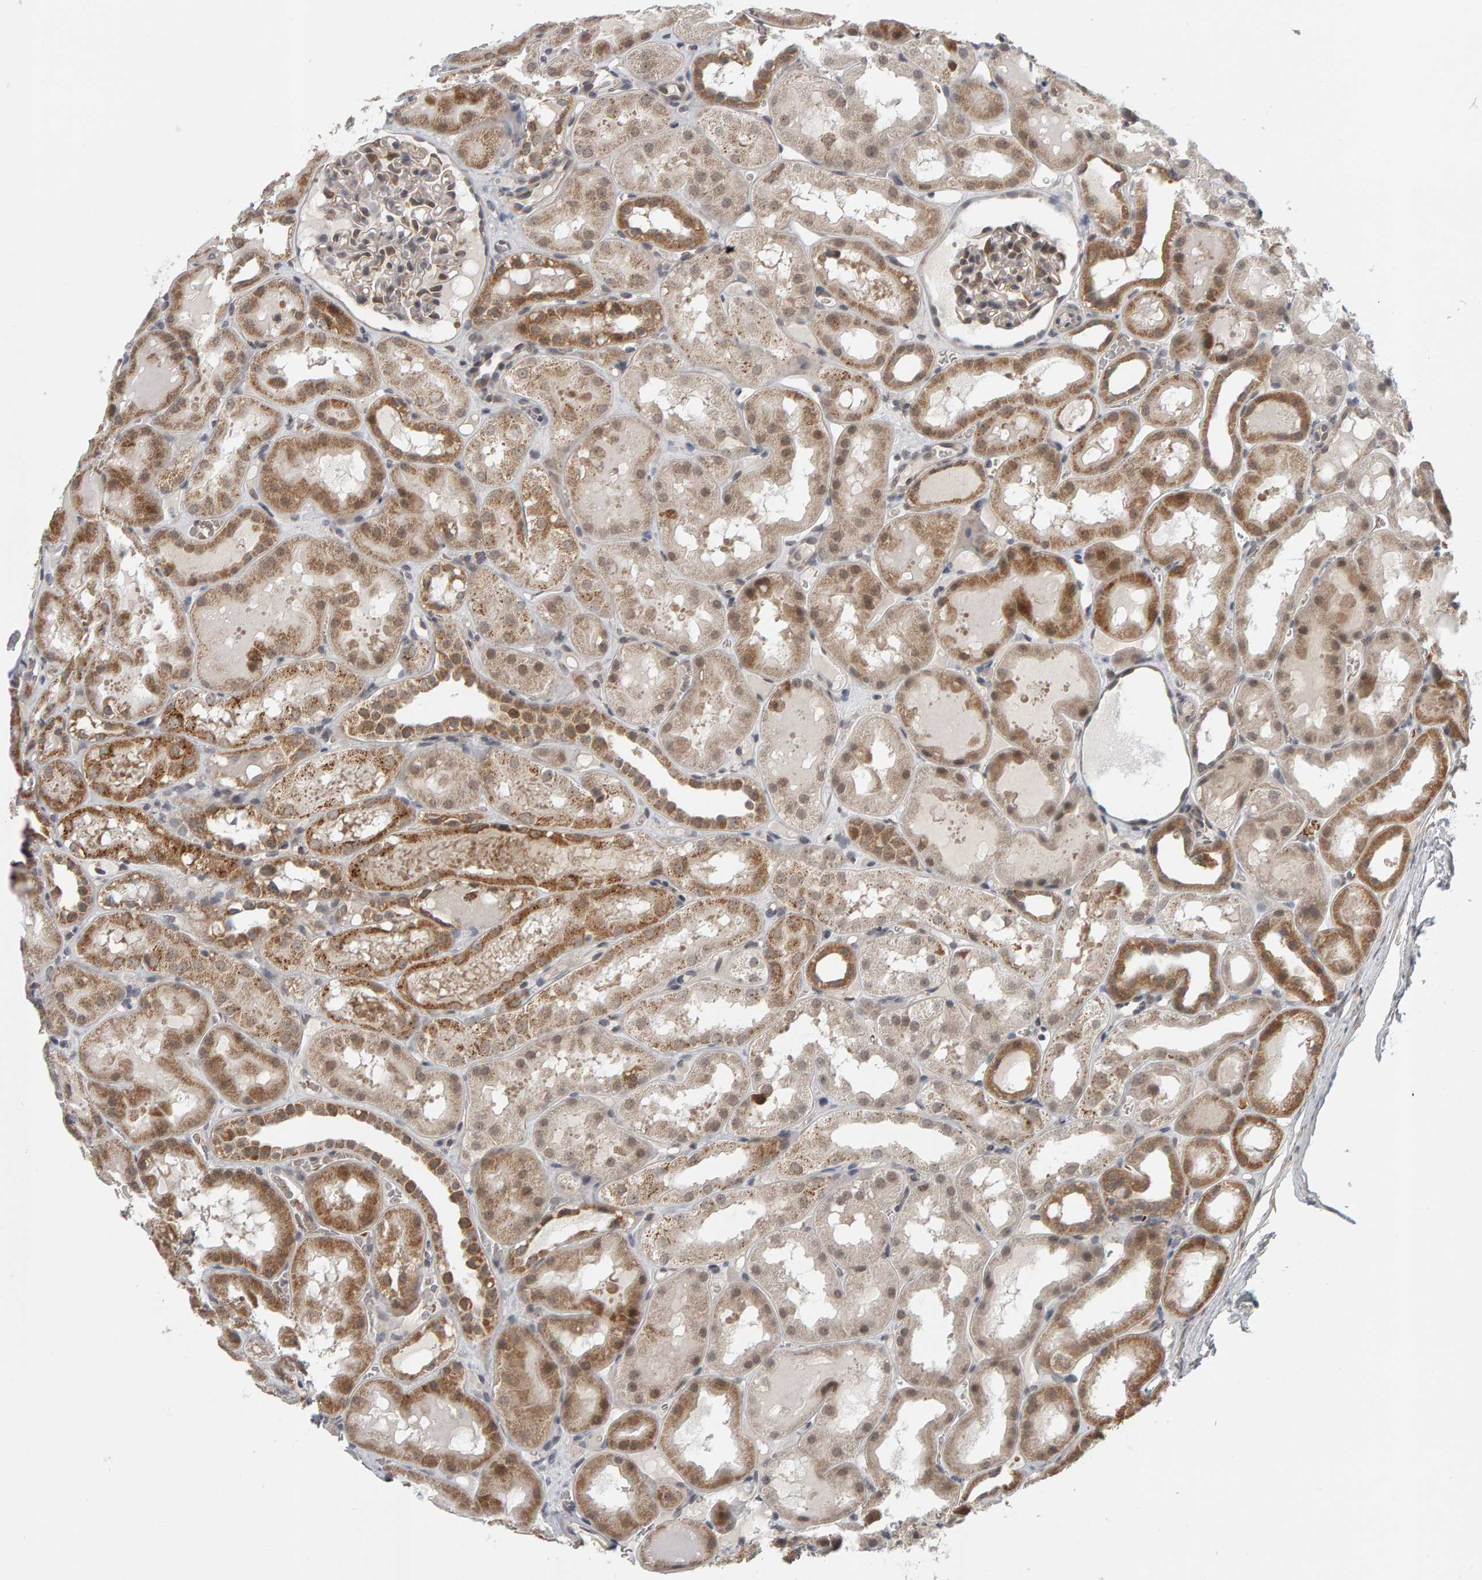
{"staining": {"intensity": "negative", "quantity": "none", "location": "none"}, "tissue": "kidney", "cell_type": "Cells in glomeruli", "image_type": "normal", "snomed": [{"axis": "morphology", "description": "Normal tissue, NOS"}, {"axis": "topography", "description": "Kidney"}, {"axis": "topography", "description": "Urinary bladder"}], "caption": "IHC micrograph of unremarkable human kidney stained for a protein (brown), which exhibits no expression in cells in glomeruli.", "gene": "DAP3", "patient": {"sex": "male", "age": 16}}